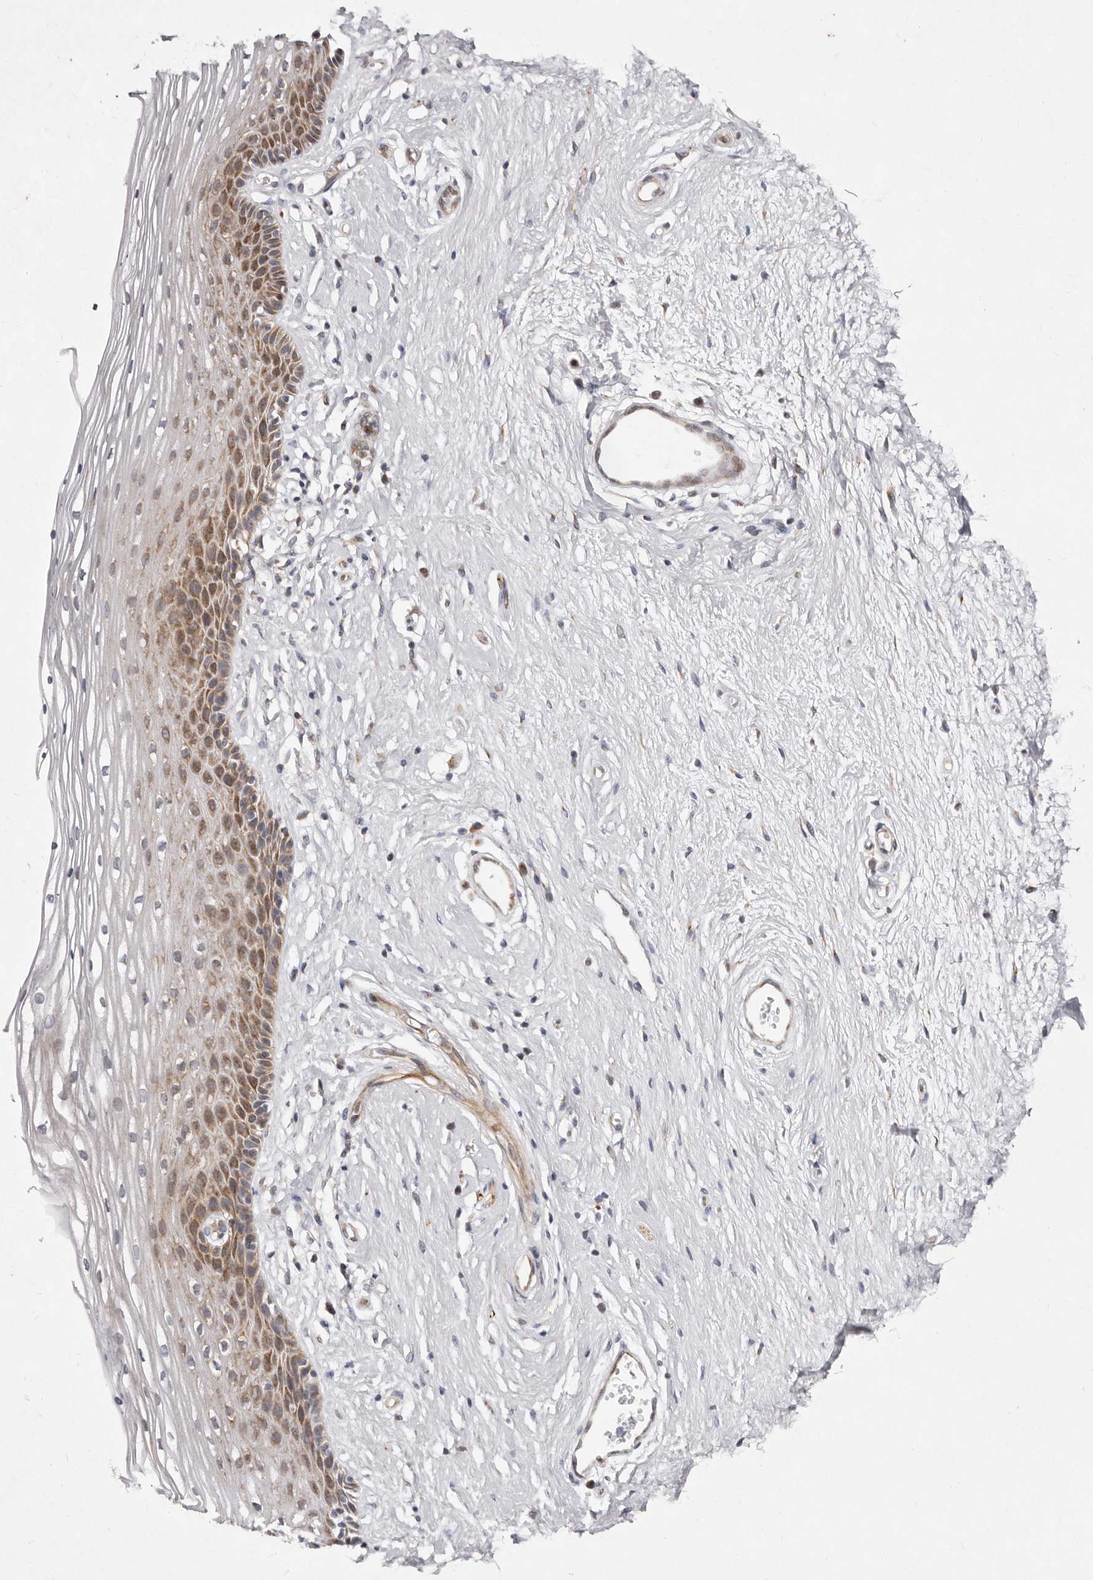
{"staining": {"intensity": "moderate", "quantity": "25%-75%", "location": "cytoplasmic/membranous"}, "tissue": "vagina", "cell_type": "Squamous epithelial cells", "image_type": "normal", "snomed": [{"axis": "morphology", "description": "Normal tissue, NOS"}, {"axis": "topography", "description": "Vagina"}], "caption": "Immunohistochemistry (IHC) of benign human vagina displays medium levels of moderate cytoplasmic/membranous expression in about 25%-75% of squamous epithelial cells. (DAB (3,3'-diaminobenzidine) IHC with brightfield microscopy, high magnification).", "gene": "TIMM17B", "patient": {"sex": "female", "age": 46}}